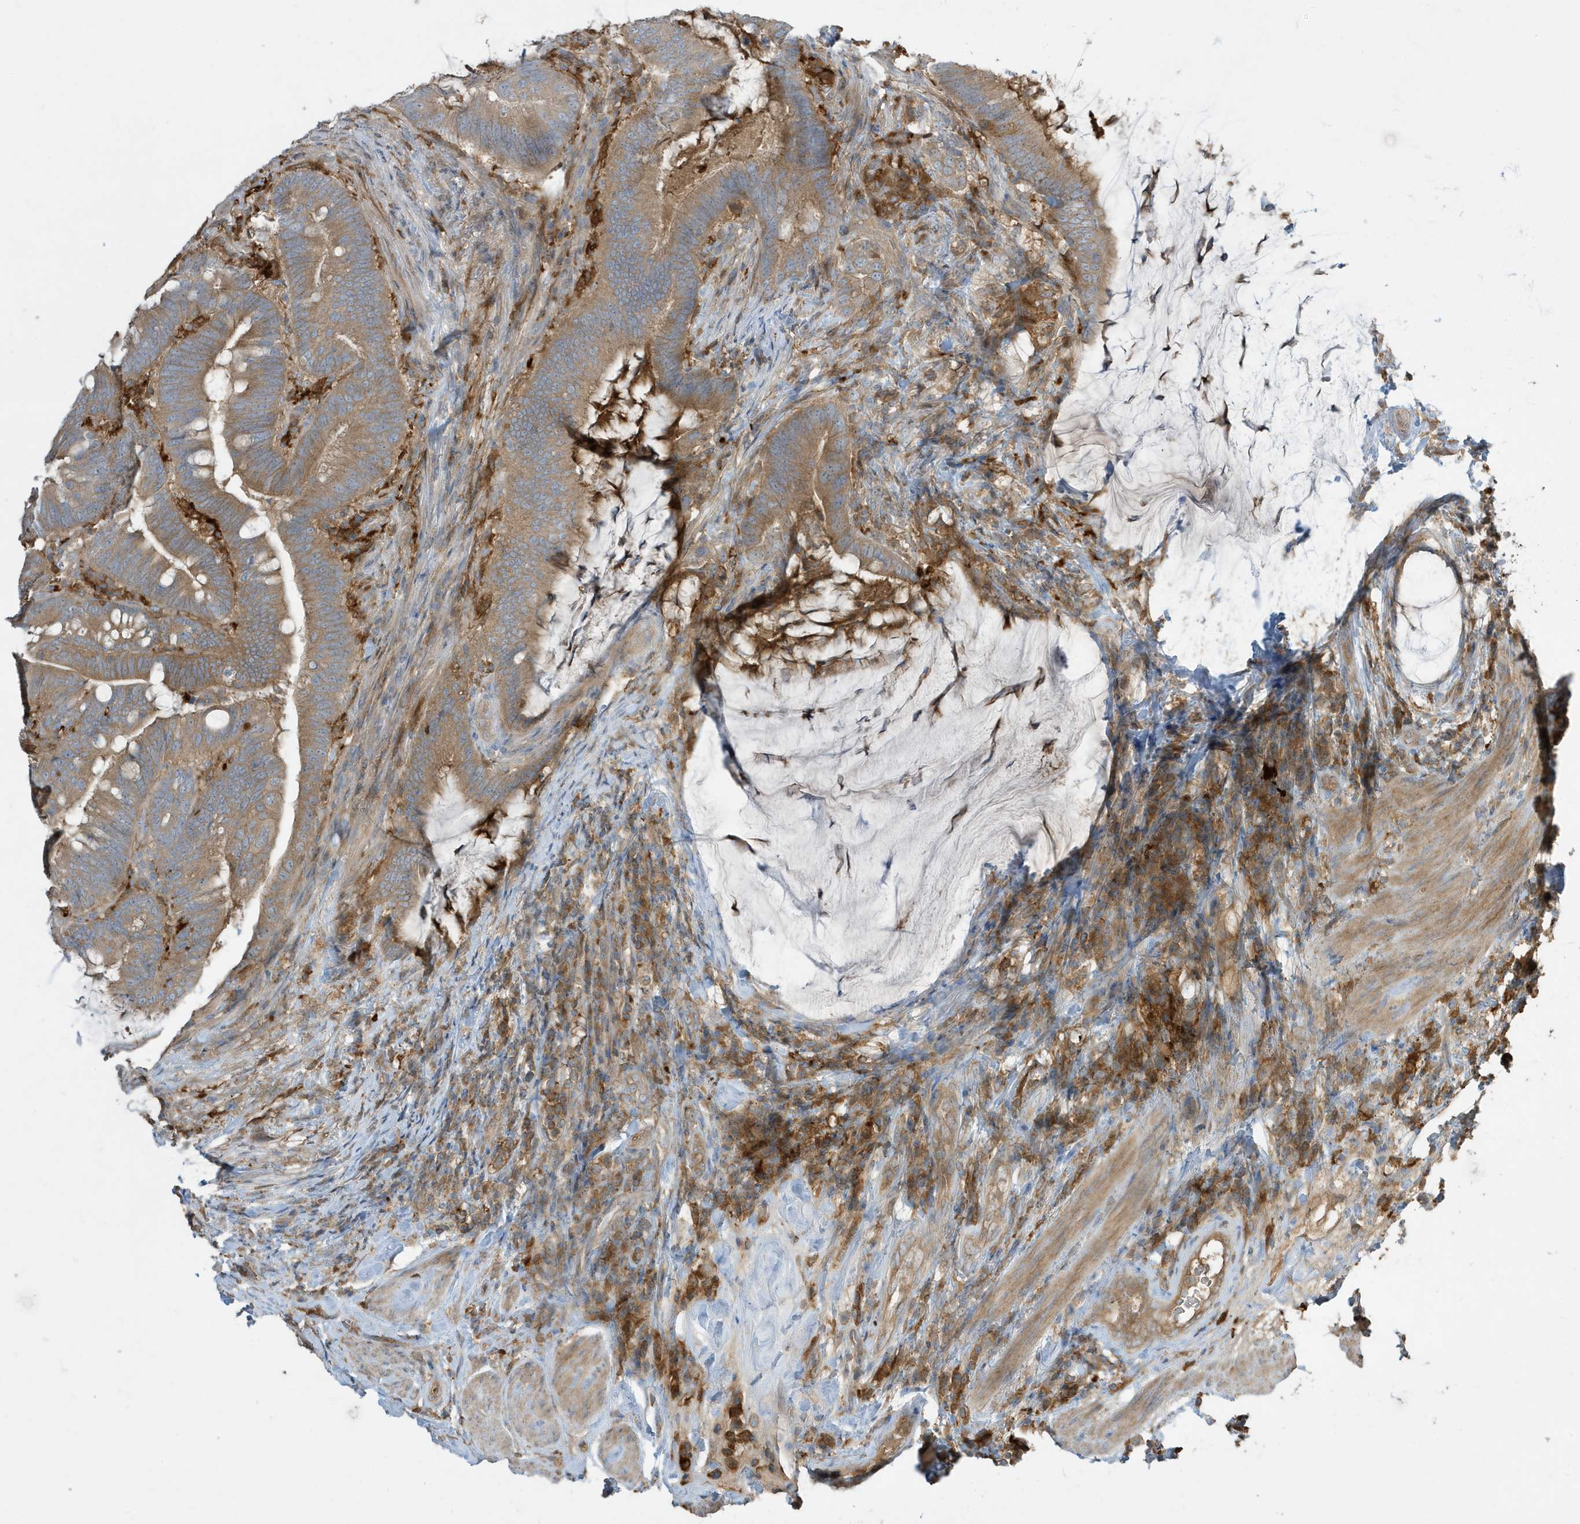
{"staining": {"intensity": "moderate", "quantity": ">75%", "location": "cytoplasmic/membranous"}, "tissue": "colorectal cancer", "cell_type": "Tumor cells", "image_type": "cancer", "snomed": [{"axis": "morphology", "description": "Adenocarcinoma, NOS"}, {"axis": "topography", "description": "Colon"}], "caption": "IHC micrograph of neoplastic tissue: human colorectal cancer (adenocarcinoma) stained using immunohistochemistry (IHC) demonstrates medium levels of moderate protein expression localized specifically in the cytoplasmic/membranous of tumor cells, appearing as a cytoplasmic/membranous brown color.", "gene": "ABTB1", "patient": {"sex": "female", "age": 66}}